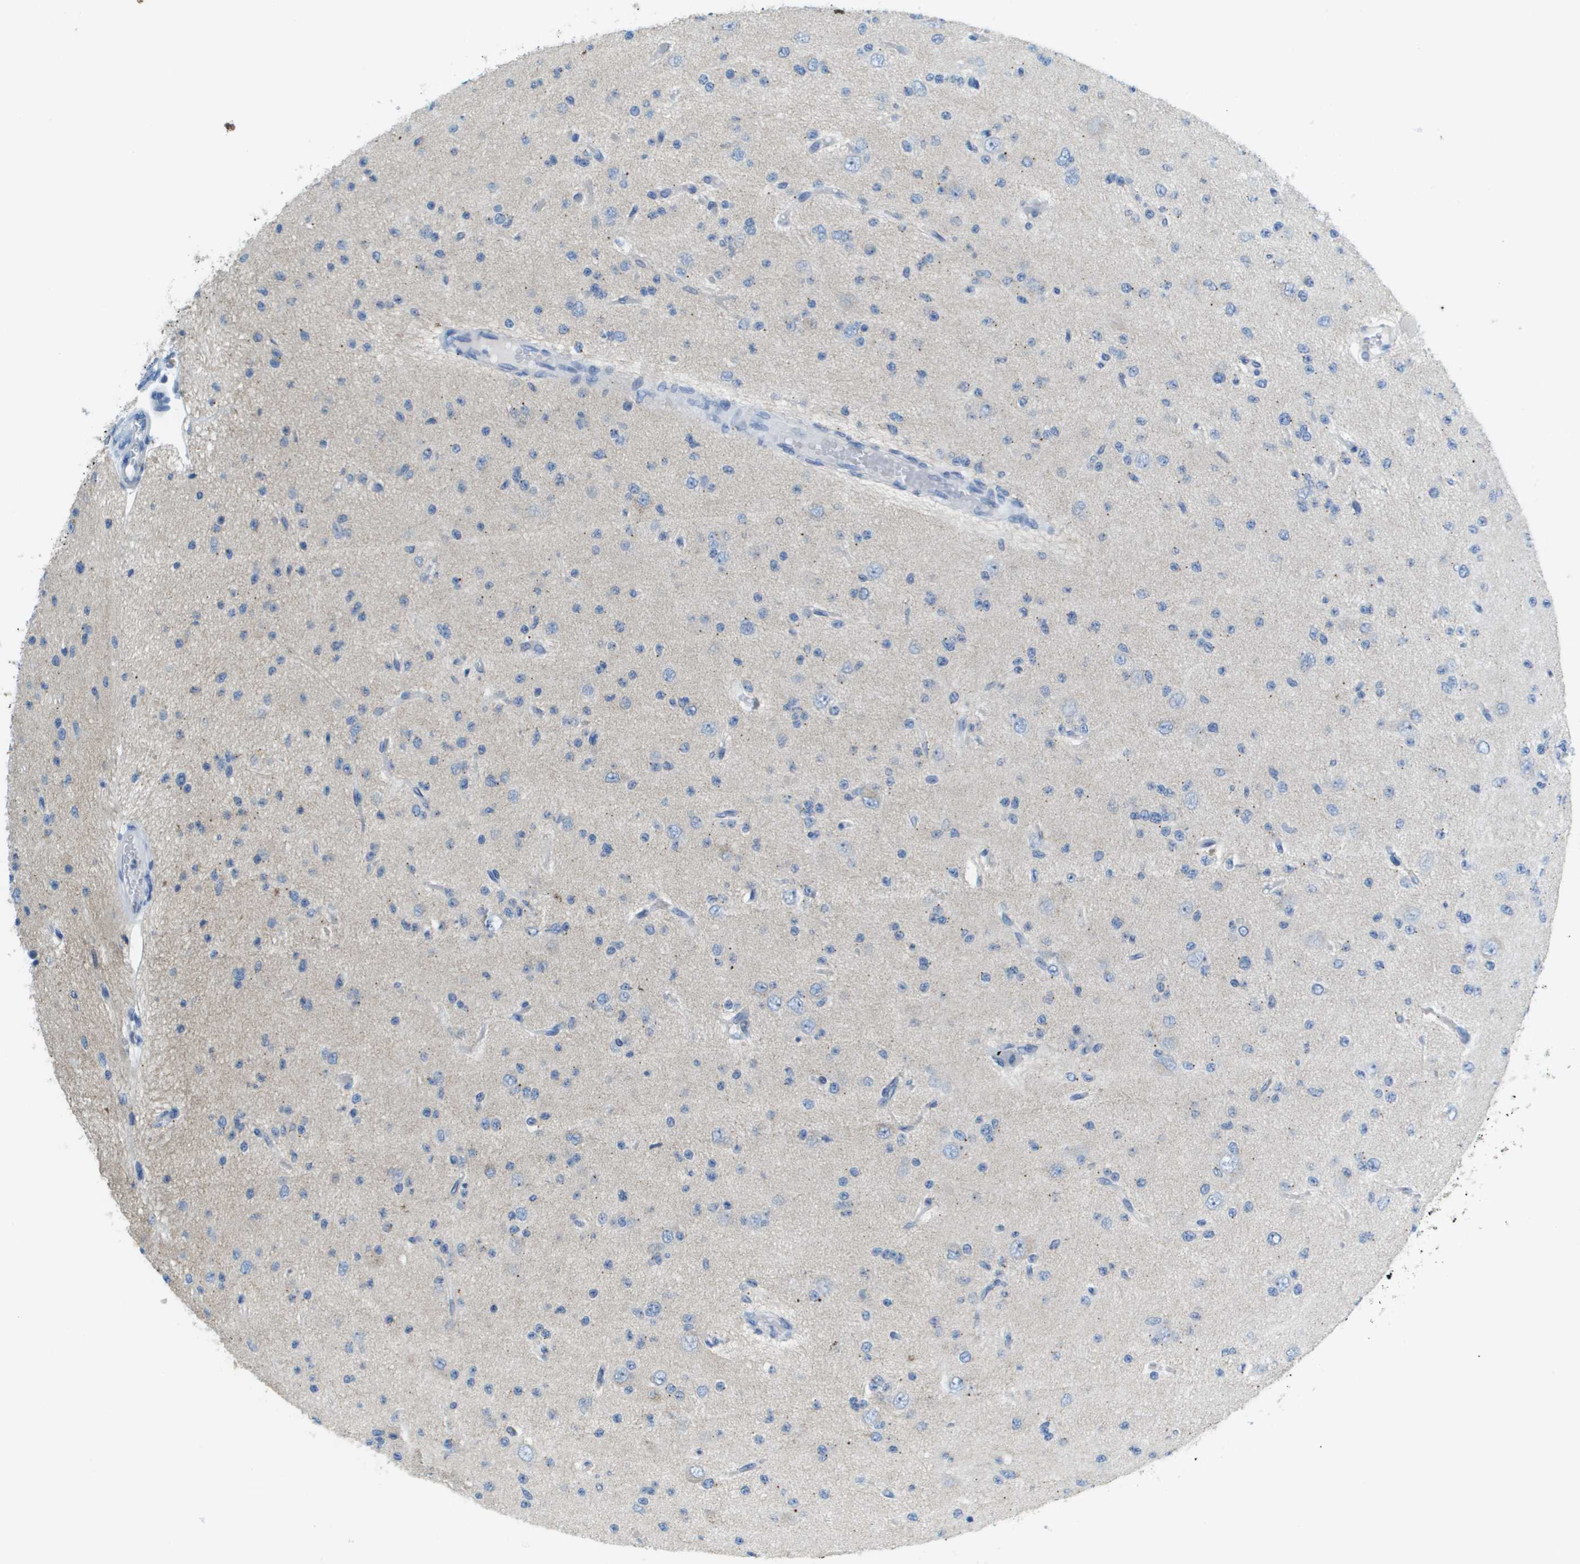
{"staining": {"intensity": "negative", "quantity": "none", "location": "none"}, "tissue": "glioma", "cell_type": "Tumor cells", "image_type": "cancer", "snomed": [{"axis": "morphology", "description": "Glioma, malignant, Low grade"}, {"axis": "topography", "description": "Brain"}], "caption": "Immunohistochemistry image of low-grade glioma (malignant) stained for a protein (brown), which exhibits no expression in tumor cells. (DAB (3,3'-diaminobenzidine) immunohistochemistry (IHC) visualized using brightfield microscopy, high magnification).", "gene": "SDC1", "patient": {"sex": "male", "age": 38}}